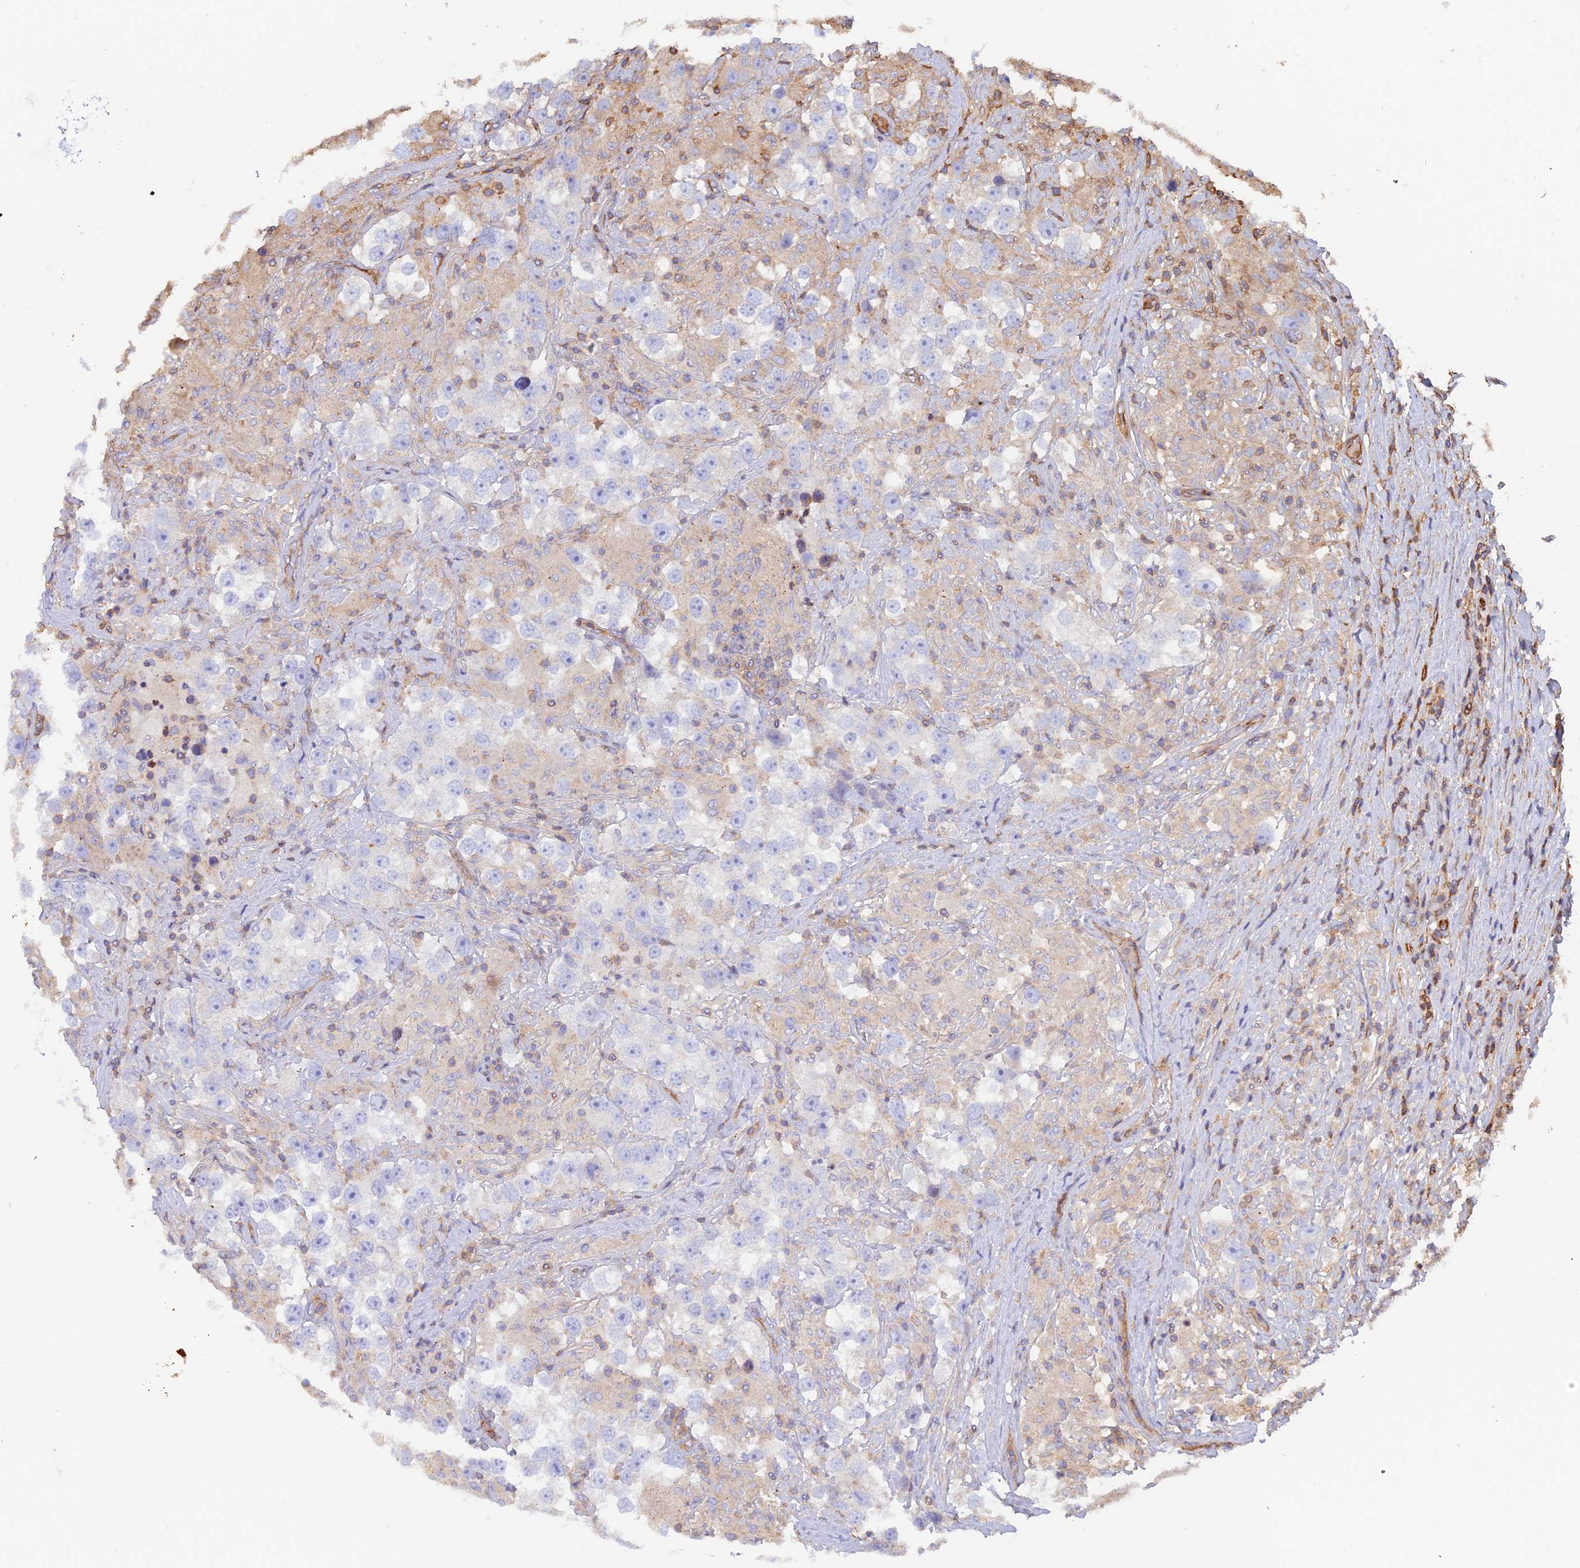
{"staining": {"intensity": "negative", "quantity": "none", "location": "none"}, "tissue": "testis cancer", "cell_type": "Tumor cells", "image_type": "cancer", "snomed": [{"axis": "morphology", "description": "Seminoma, NOS"}, {"axis": "topography", "description": "Testis"}], "caption": "This is an immunohistochemistry (IHC) photomicrograph of testis cancer. There is no expression in tumor cells.", "gene": "VPS18", "patient": {"sex": "male", "age": 46}}